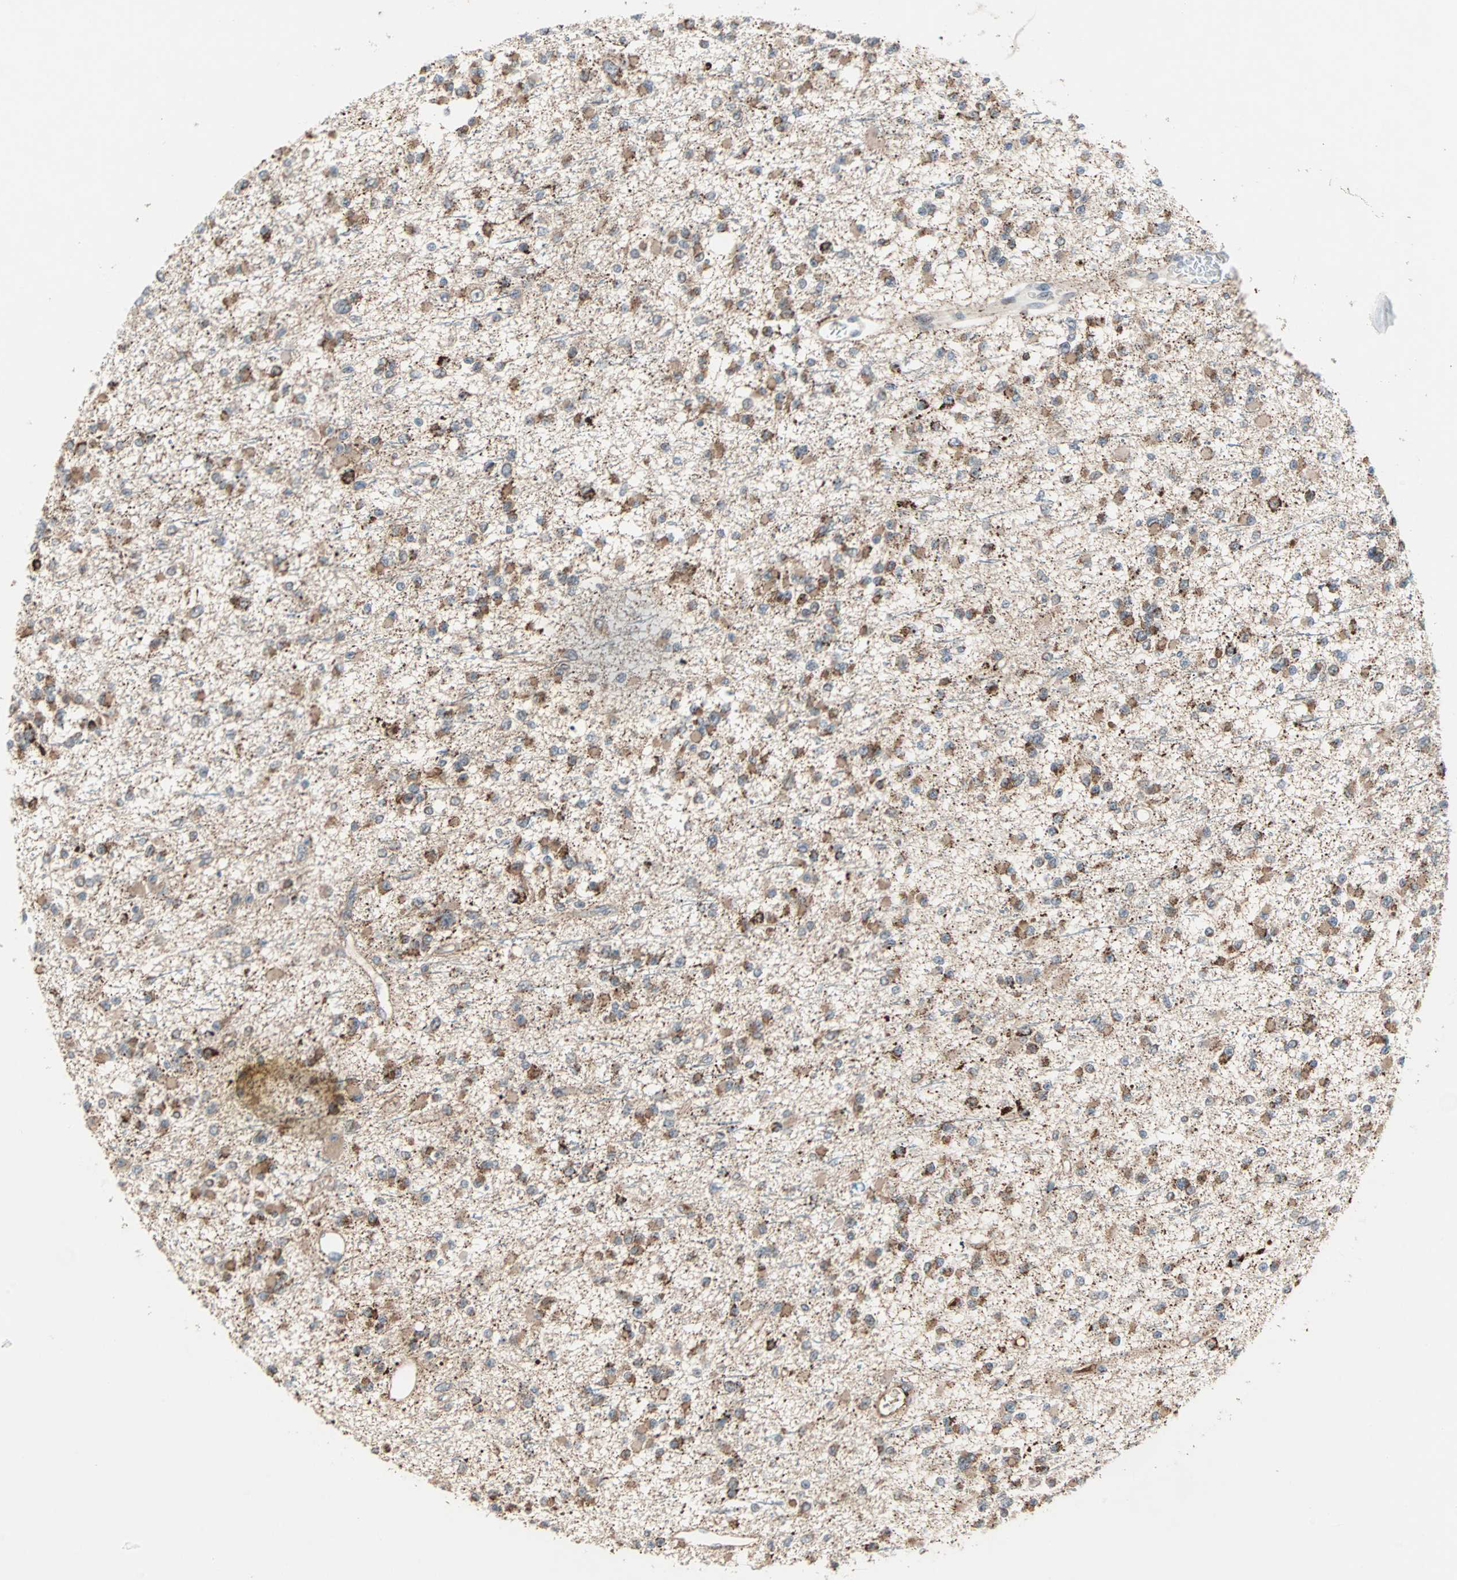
{"staining": {"intensity": "moderate", "quantity": ">75%", "location": "cytoplasmic/membranous"}, "tissue": "glioma", "cell_type": "Tumor cells", "image_type": "cancer", "snomed": [{"axis": "morphology", "description": "Glioma, malignant, Low grade"}, {"axis": "topography", "description": "Brain"}], "caption": "Immunohistochemical staining of malignant glioma (low-grade) displays moderate cytoplasmic/membranous protein staining in approximately >75% of tumor cells.", "gene": "PROS1", "patient": {"sex": "female", "age": 22}}